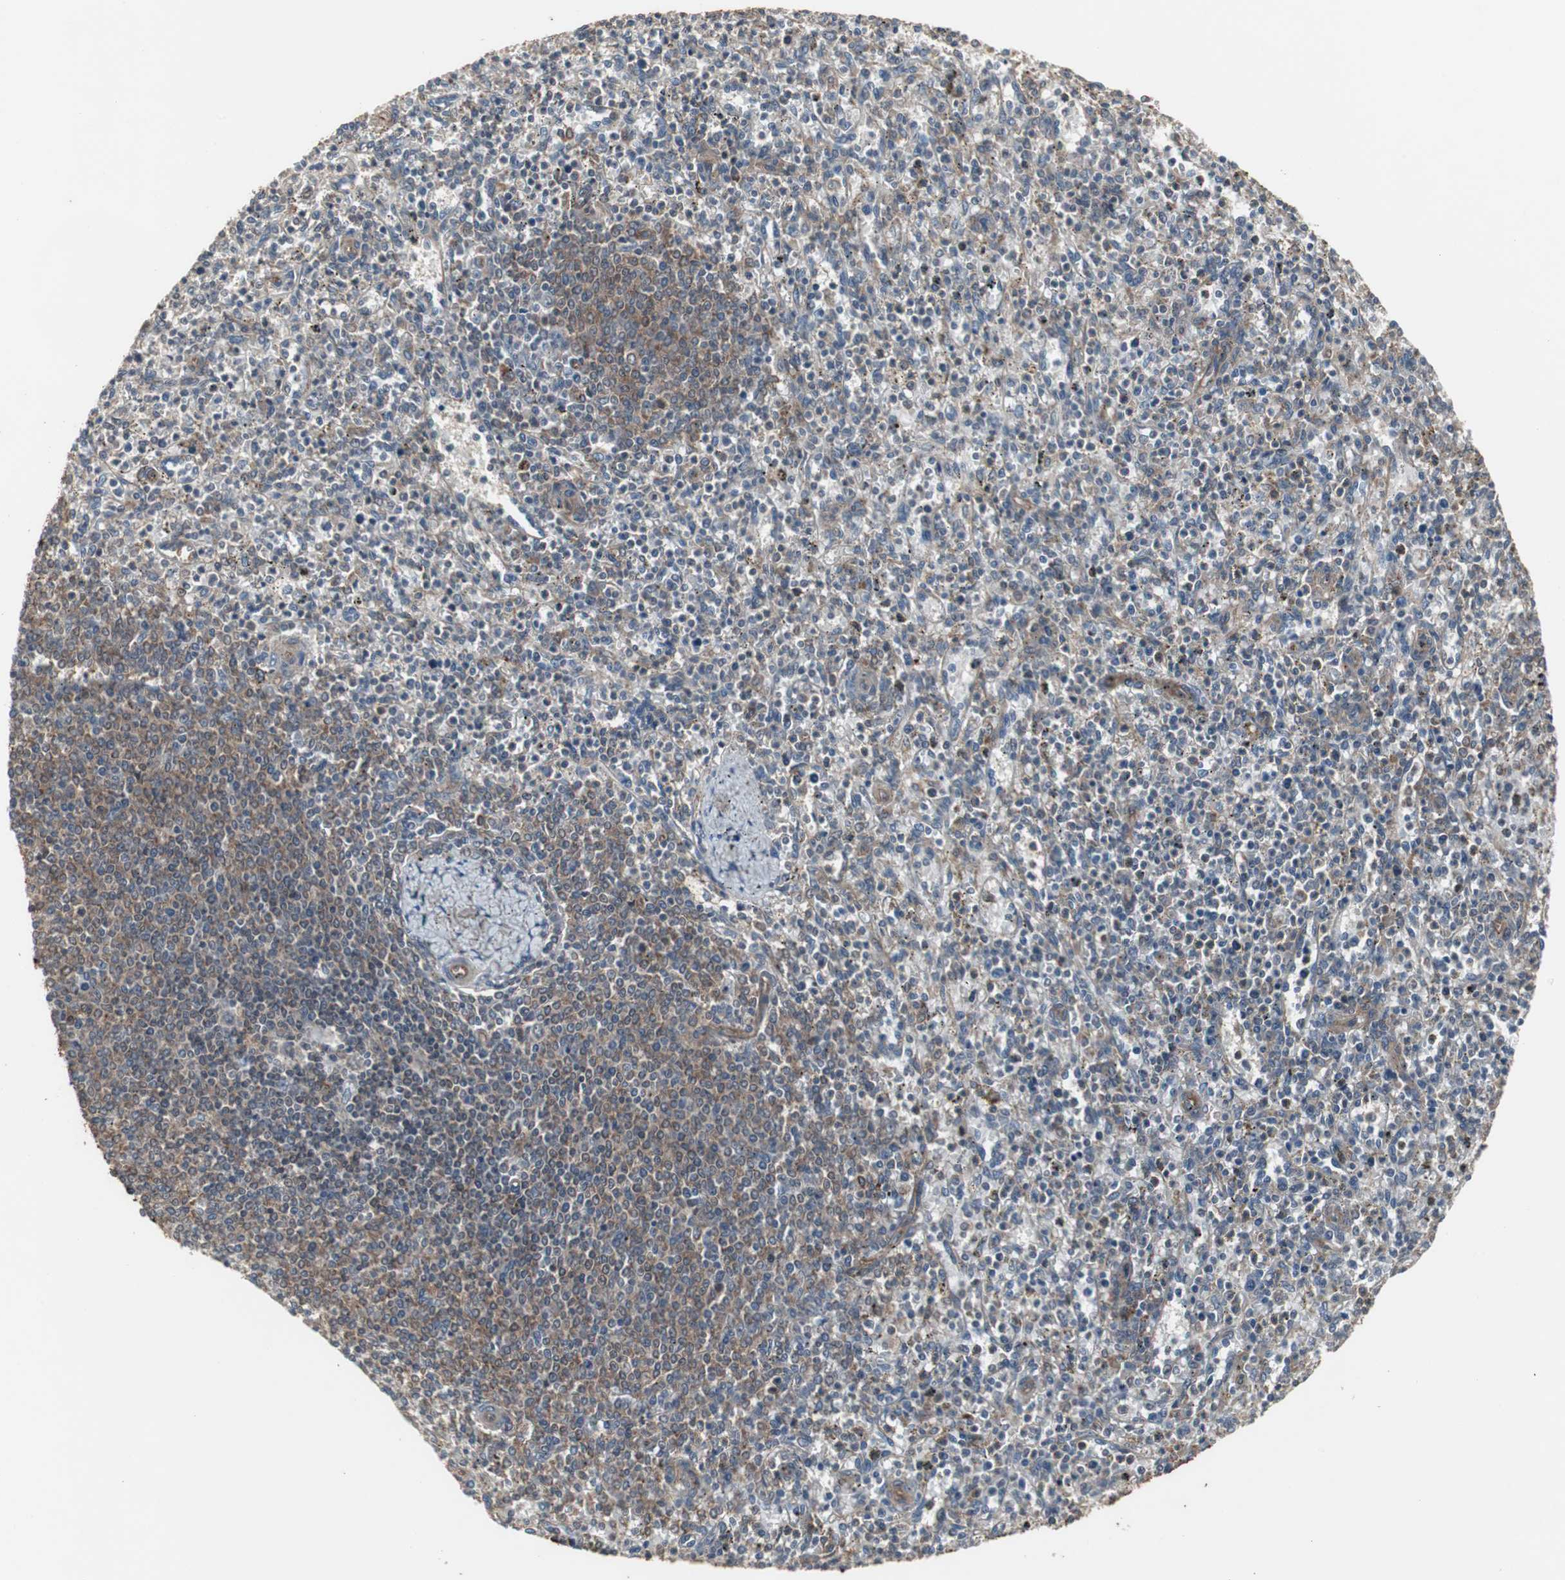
{"staining": {"intensity": "weak", "quantity": ">75%", "location": "cytoplasmic/membranous"}, "tissue": "spleen", "cell_type": "Cells in red pulp", "image_type": "normal", "snomed": [{"axis": "morphology", "description": "Normal tissue, NOS"}, {"axis": "topography", "description": "Spleen"}], "caption": "Spleen stained with DAB IHC exhibits low levels of weak cytoplasmic/membranous positivity in approximately >75% of cells in red pulp.", "gene": "ATP2B2", "patient": {"sex": "male", "age": 72}}